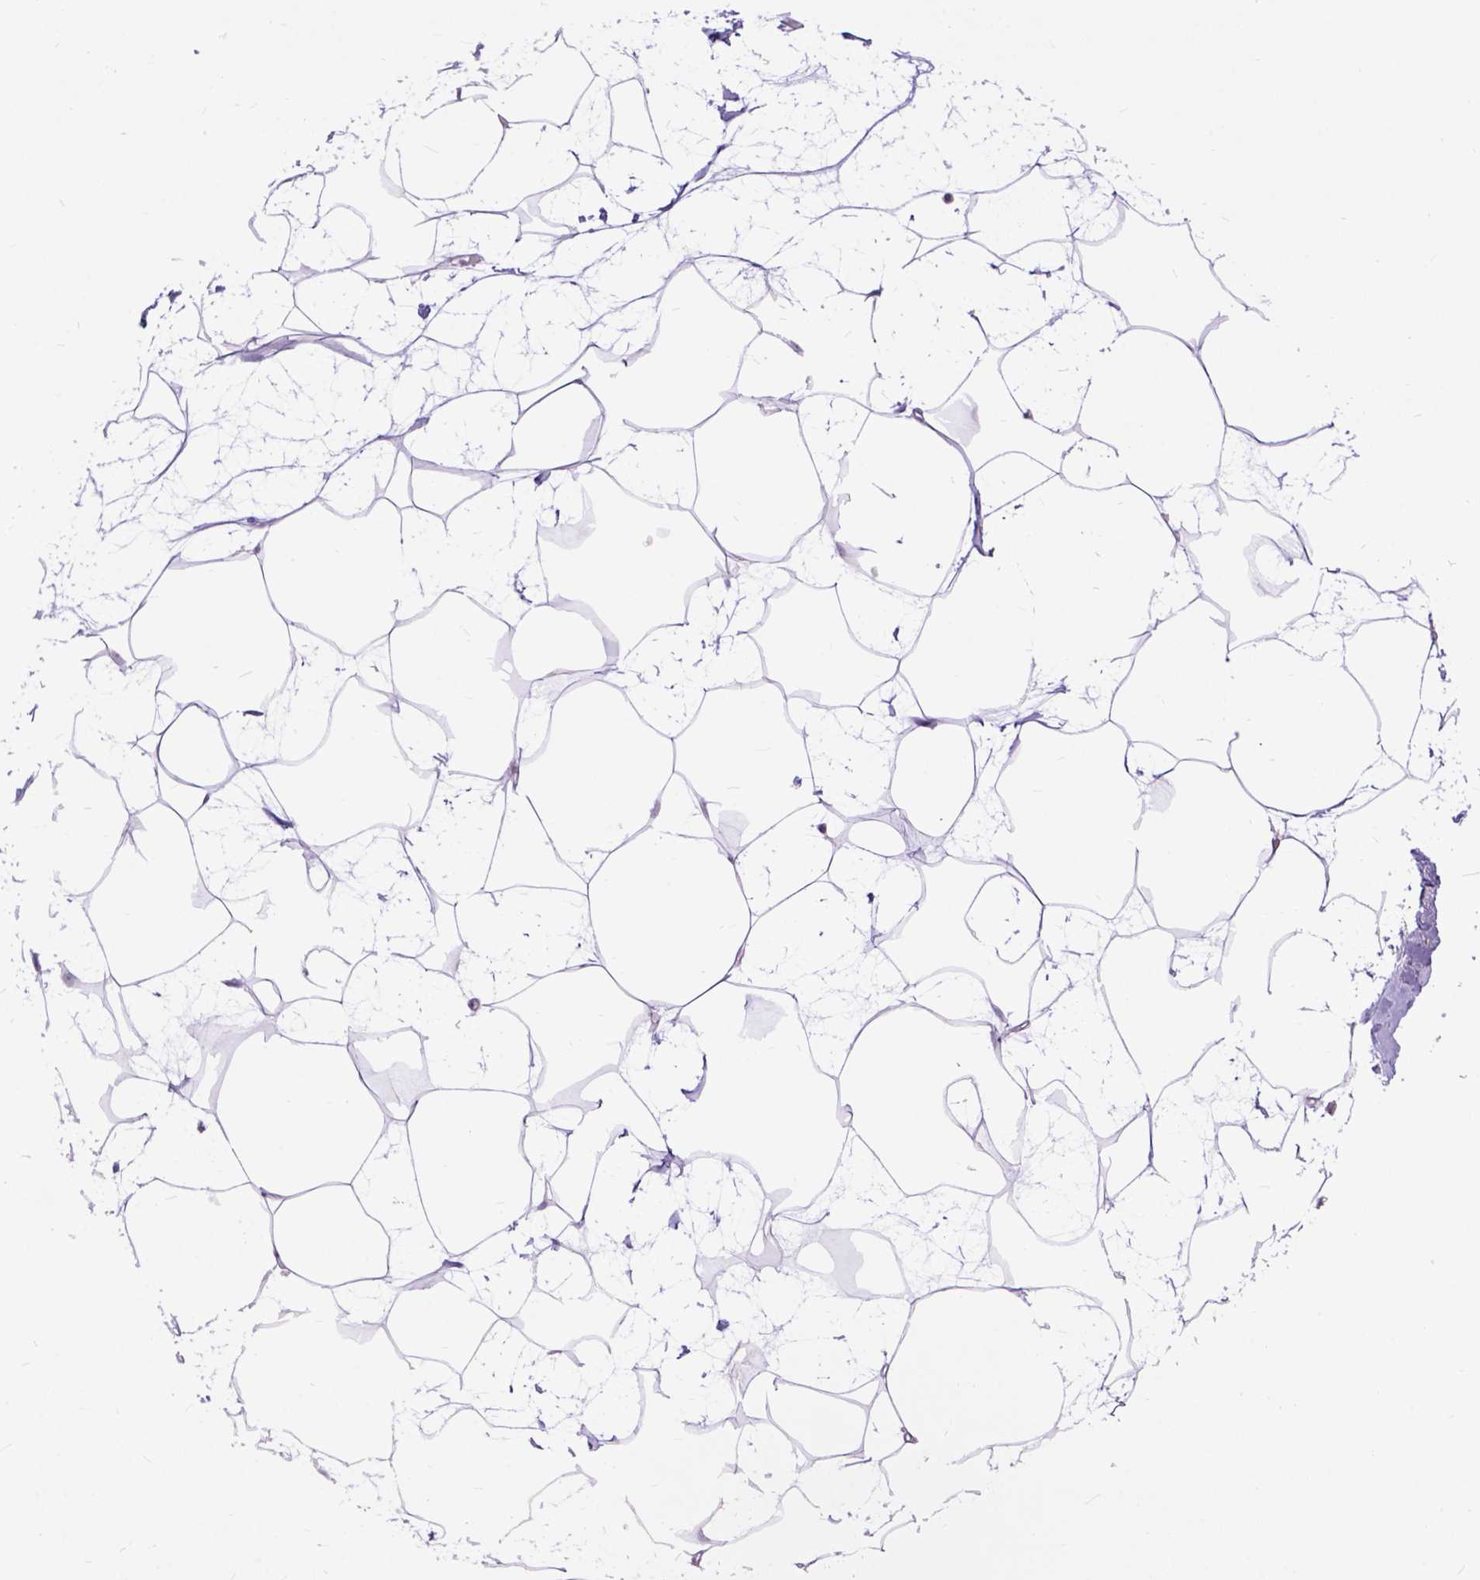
{"staining": {"intensity": "negative", "quantity": "none", "location": "none"}, "tissue": "breast", "cell_type": "Adipocytes", "image_type": "normal", "snomed": [{"axis": "morphology", "description": "Normal tissue, NOS"}, {"axis": "topography", "description": "Breast"}], "caption": "This is an immunohistochemistry (IHC) image of unremarkable human breast. There is no positivity in adipocytes.", "gene": "RCC2", "patient": {"sex": "female", "age": 45}}